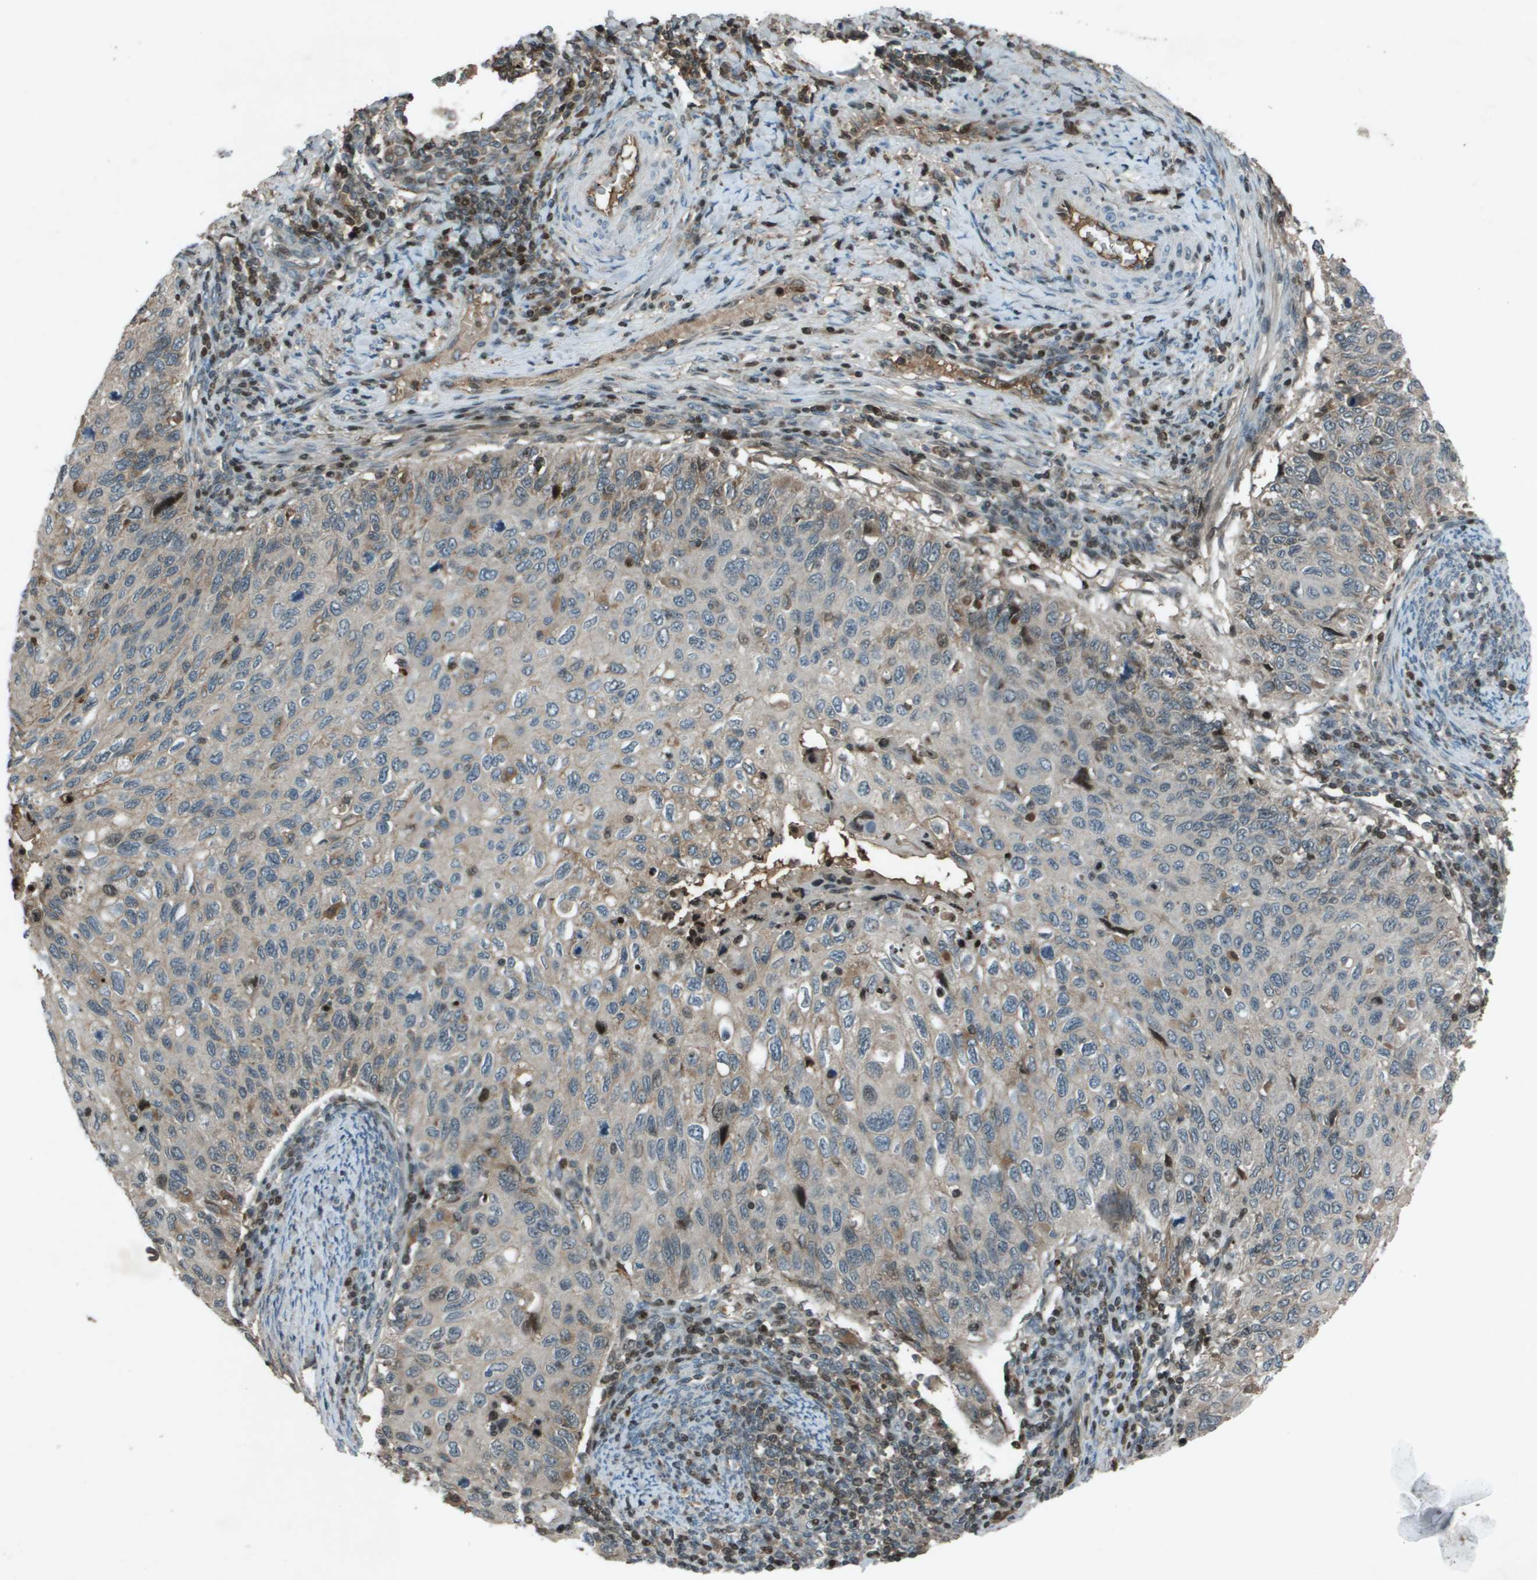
{"staining": {"intensity": "weak", "quantity": "<25%", "location": "cytoplasmic/membranous"}, "tissue": "cervical cancer", "cell_type": "Tumor cells", "image_type": "cancer", "snomed": [{"axis": "morphology", "description": "Squamous cell carcinoma, NOS"}, {"axis": "topography", "description": "Cervix"}], "caption": "An image of human cervical squamous cell carcinoma is negative for staining in tumor cells.", "gene": "CXCL12", "patient": {"sex": "female", "age": 70}}